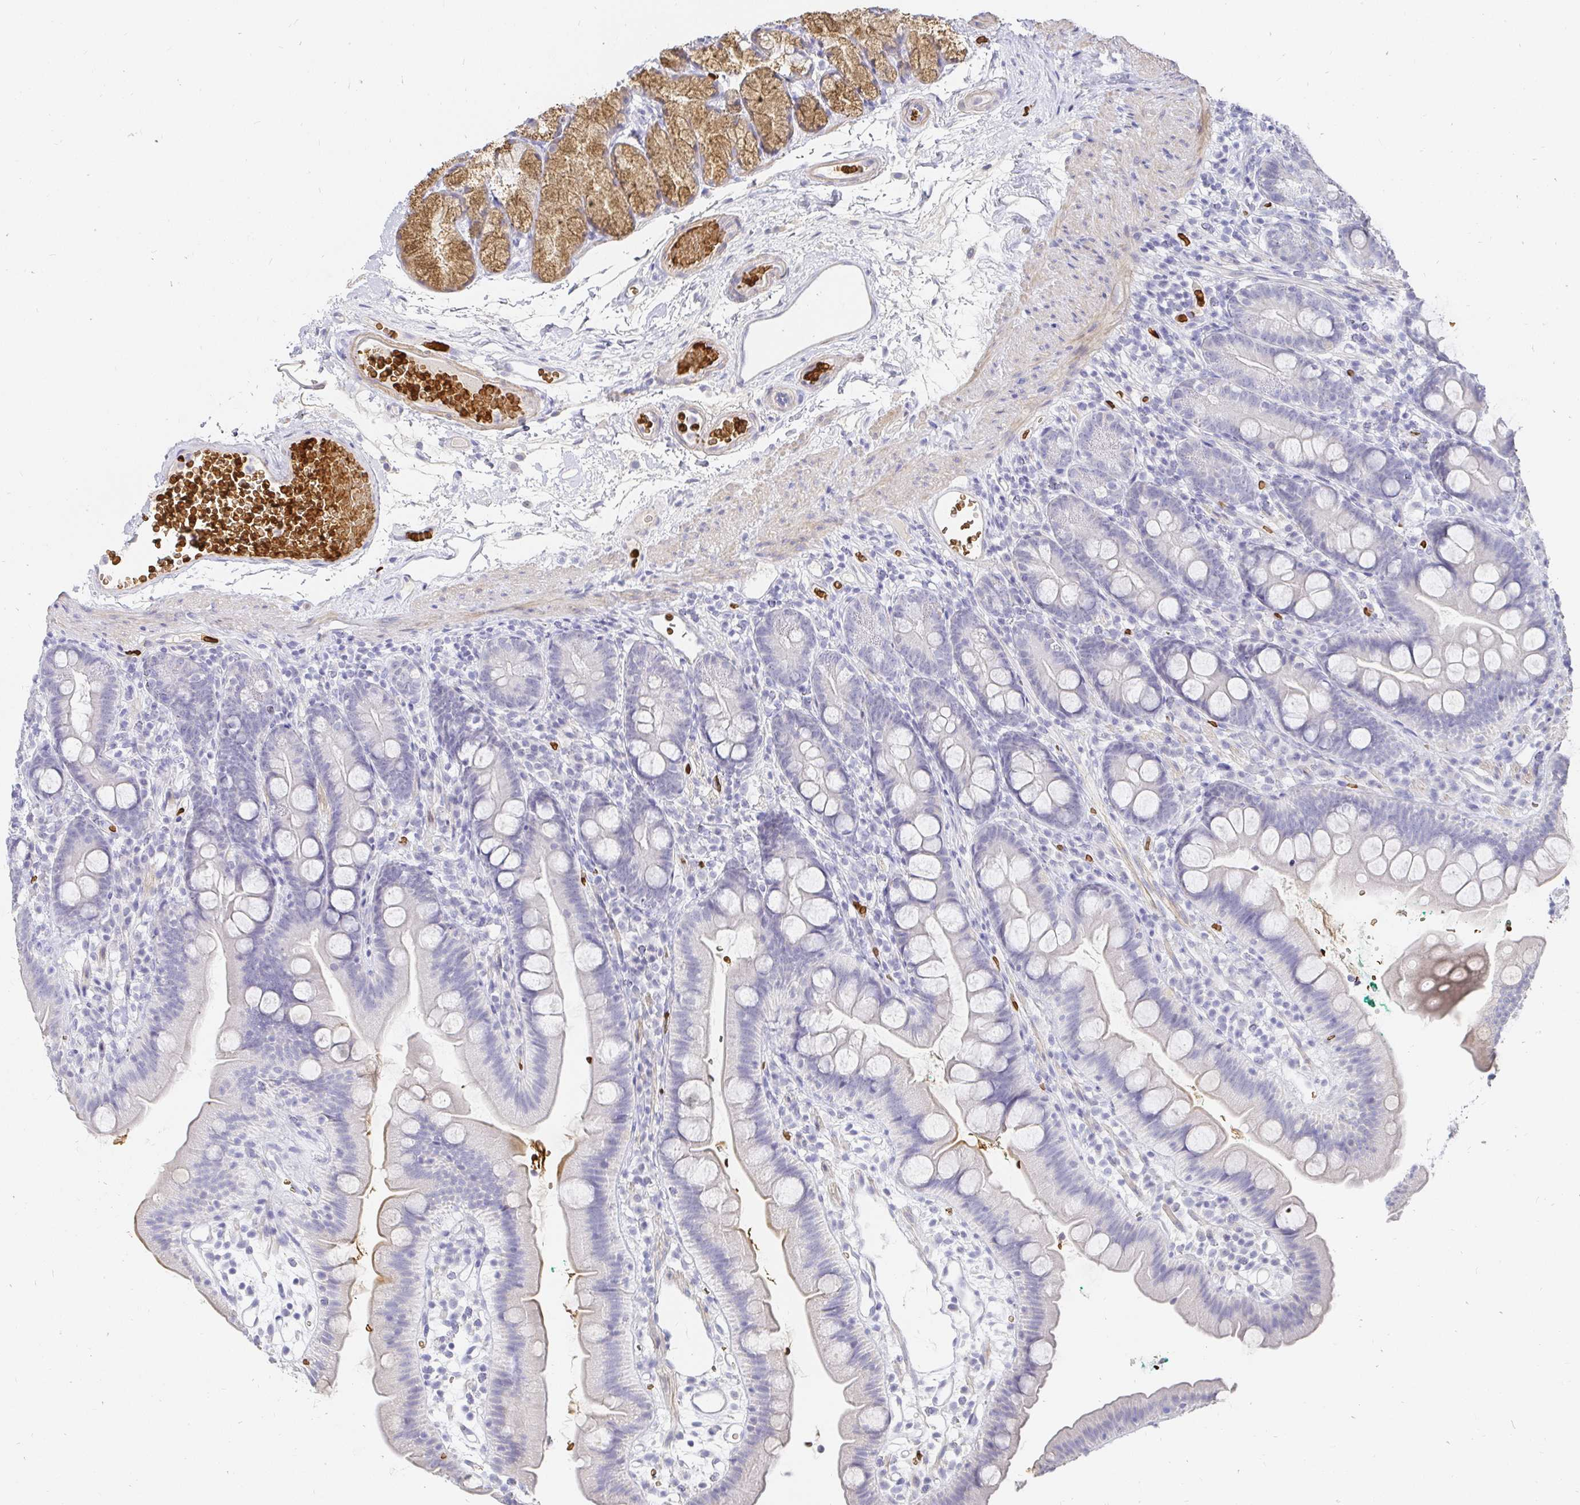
{"staining": {"intensity": "moderate", "quantity": "<25%", "location": "cytoplasmic/membranous"}, "tissue": "duodenum", "cell_type": "Glandular cells", "image_type": "normal", "snomed": [{"axis": "morphology", "description": "Normal tissue, NOS"}, {"axis": "topography", "description": "Duodenum"}], "caption": "A low amount of moderate cytoplasmic/membranous expression is present in approximately <25% of glandular cells in unremarkable duodenum. (DAB IHC with brightfield microscopy, high magnification).", "gene": "FGF21", "patient": {"sex": "female", "age": 67}}